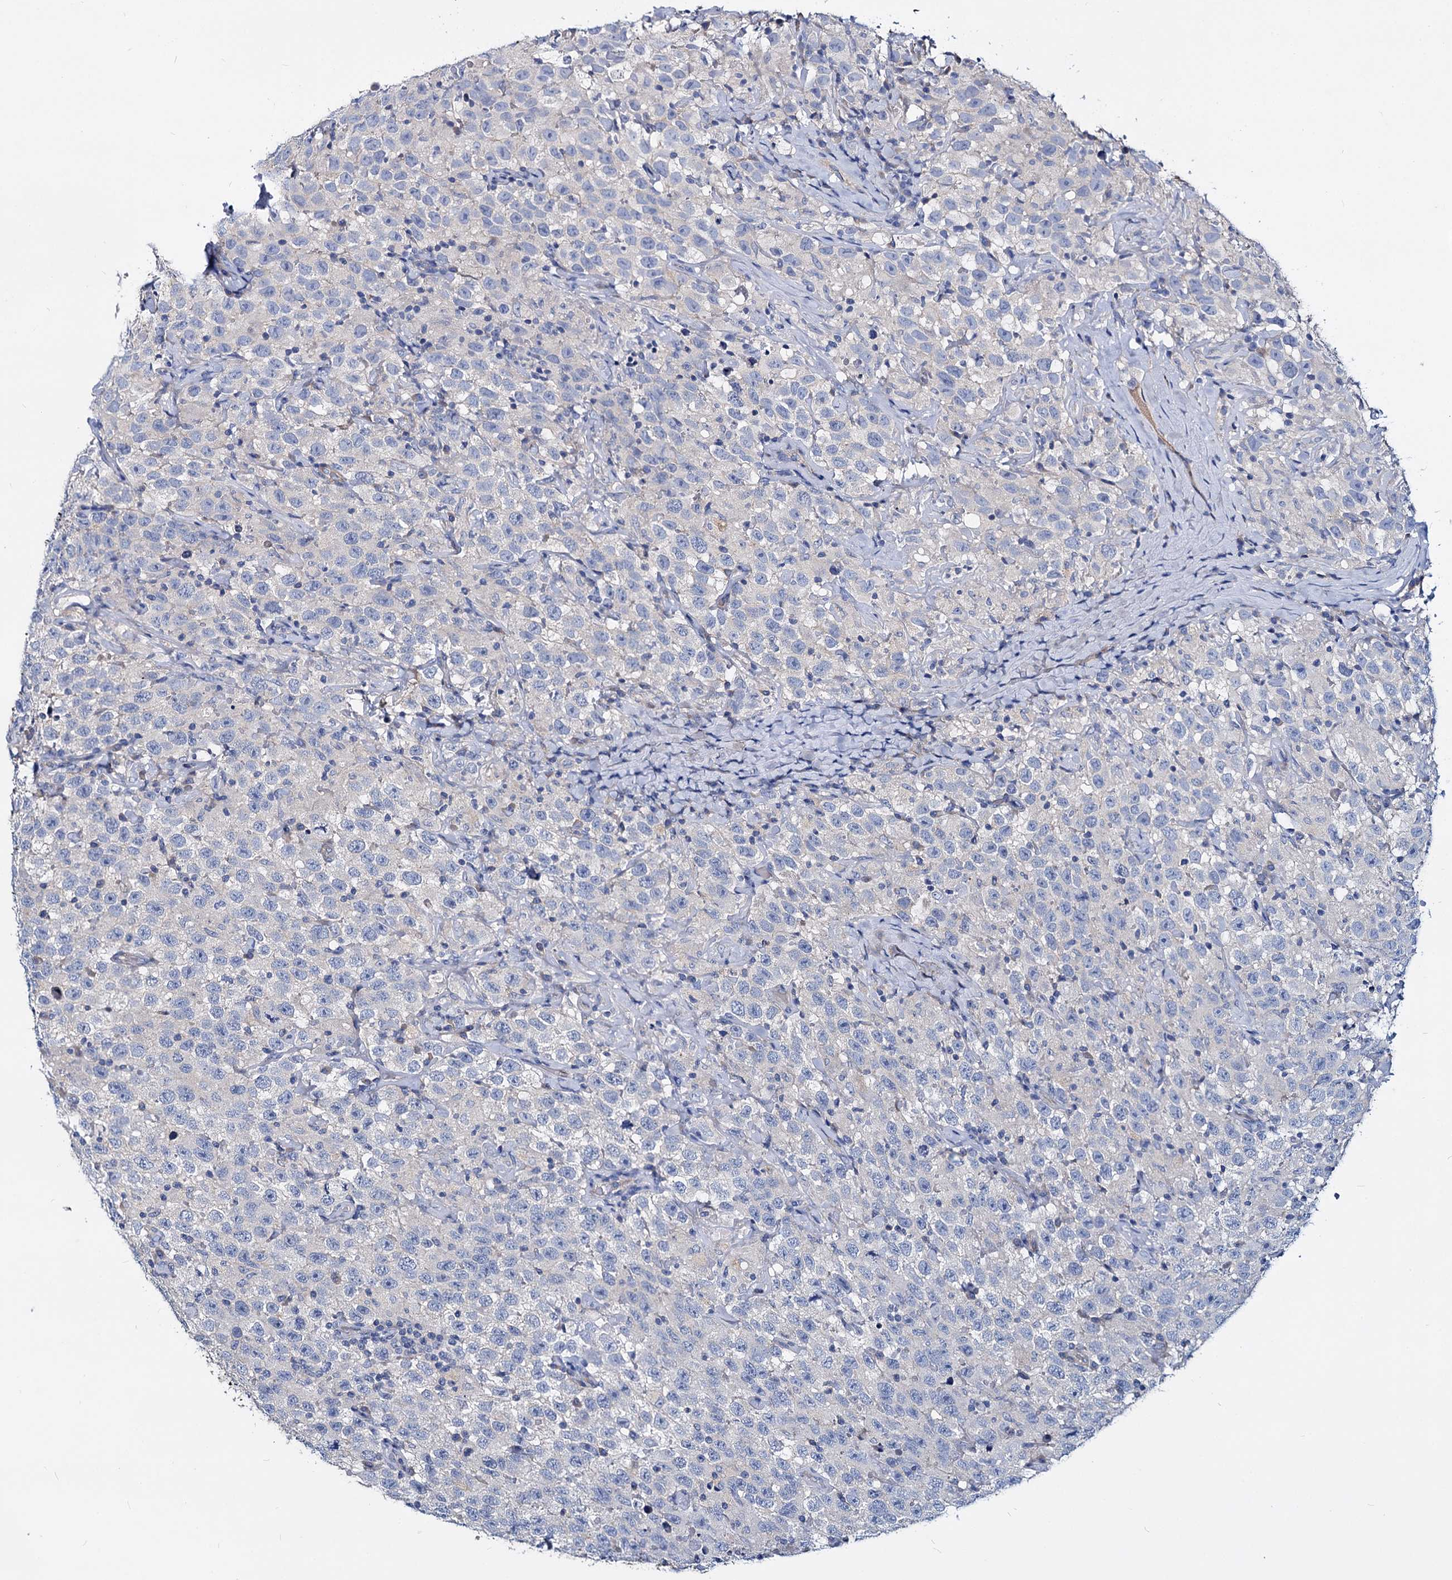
{"staining": {"intensity": "negative", "quantity": "none", "location": "none"}, "tissue": "testis cancer", "cell_type": "Tumor cells", "image_type": "cancer", "snomed": [{"axis": "morphology", "description": "Seminoma, NOS"}, {"axis": "topography", "description": "Testis"}], "caption": "There is no significant positivity in tumor cells of testis cancer.", "gene": "DYDC2", "patient": {"sex": "male", "age": 41}}